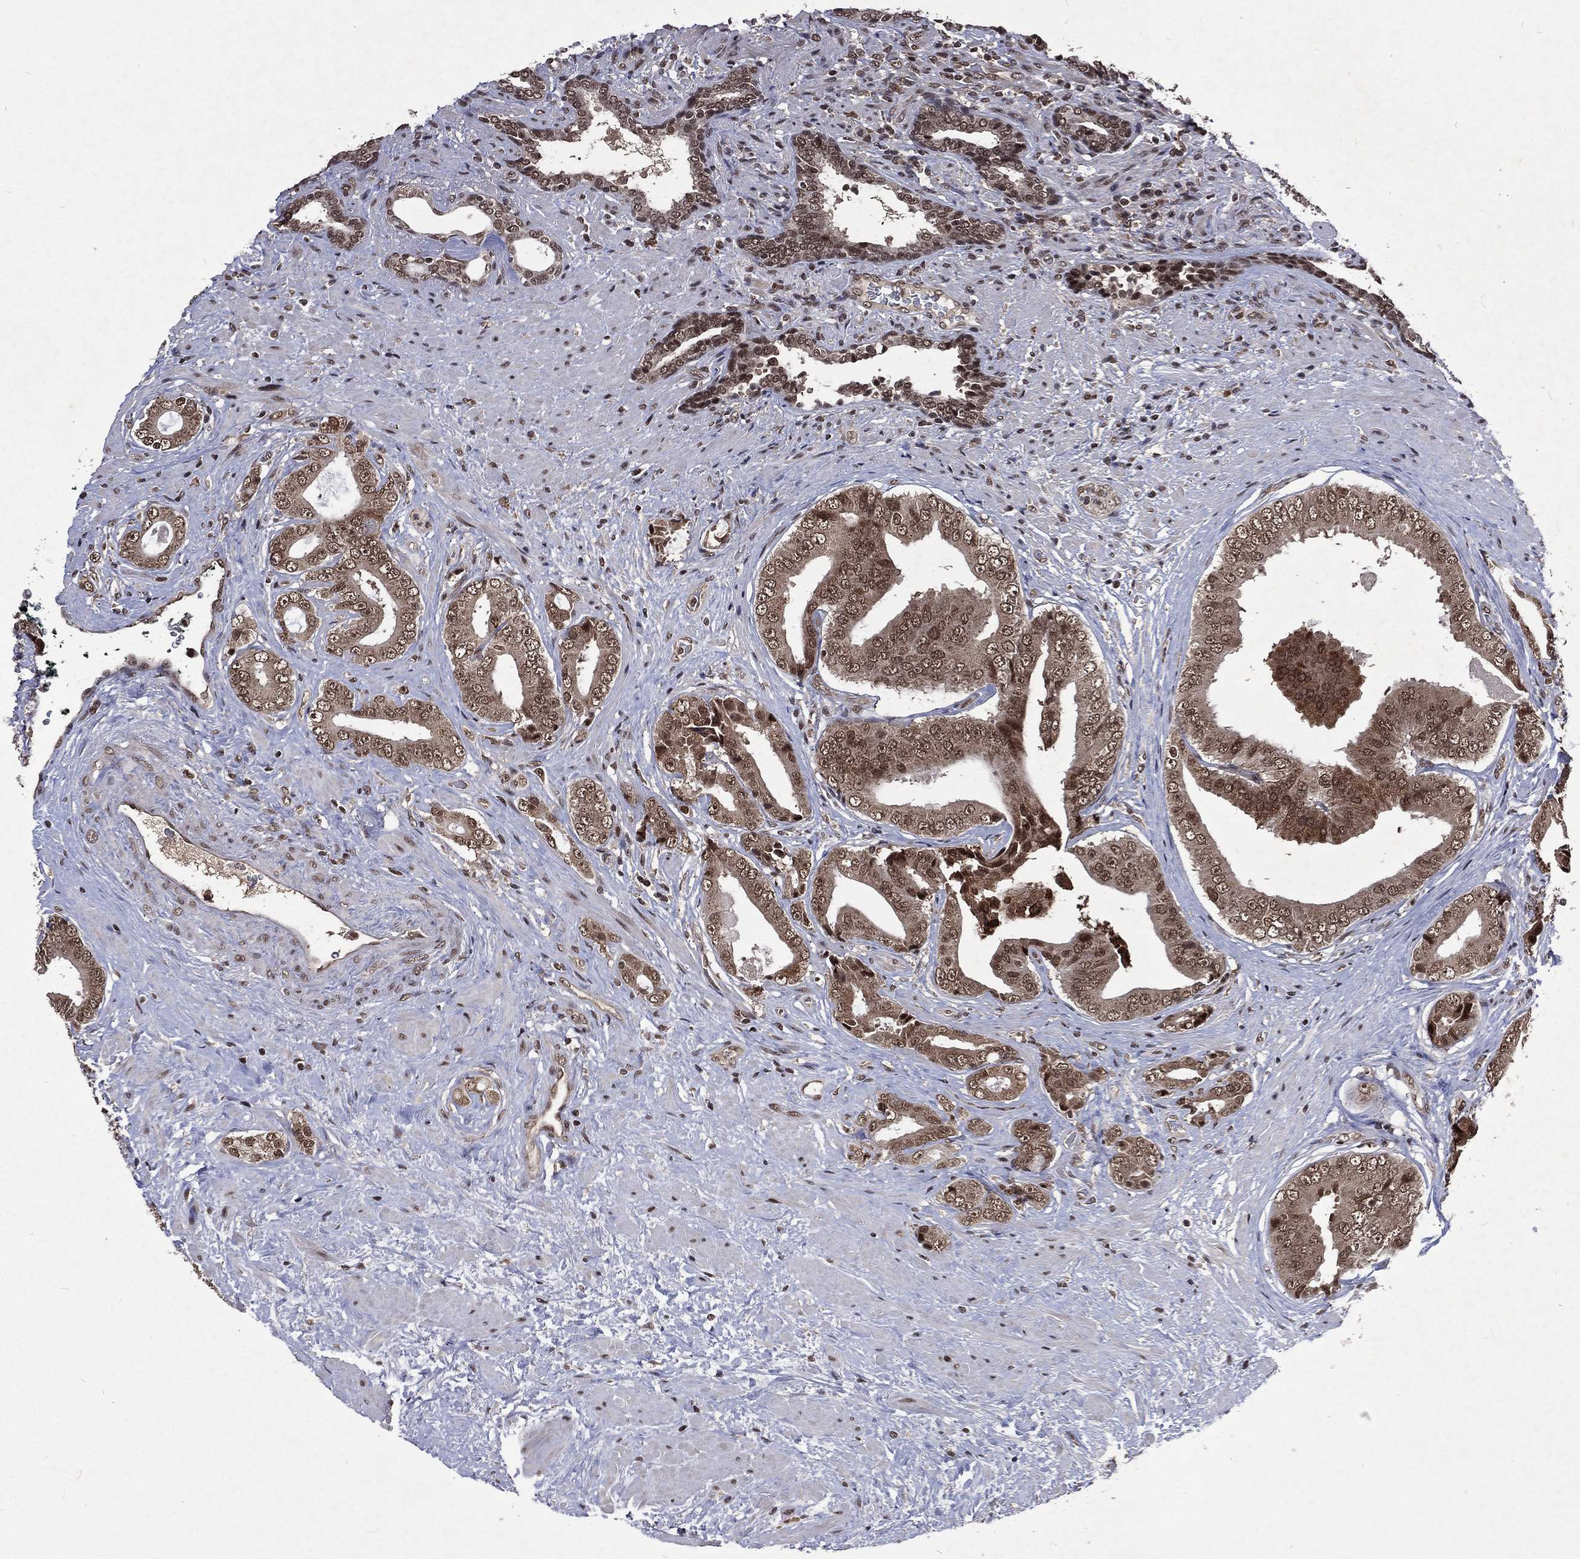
{"staining": {"intensity": "moderate", "quantity": "25%-75%", "location": "cytoplasmic/membranous,nuclear"}, "tissue": "prostate cancer", "cell_type": "Tumor cells", "image_type": "cancer", "snomed": [{"axis": "morphology", "description": "Adenocarcinoma, Low grade"}, {"axis": "topography", "description": "Prostate and seminal vesicle, NOS"}], "caption": "Immunohistochemical staining of human prostate adenocarcinoma (low-grade) reveals moderate cytoplasmic/membranous and nuclear protein expression in about 25%-75% of tumor cells. (IHC, brightfield microscopy, high magnification).", "gene": "DMAP1", "patient": {"sex": "male", "age": 61}}